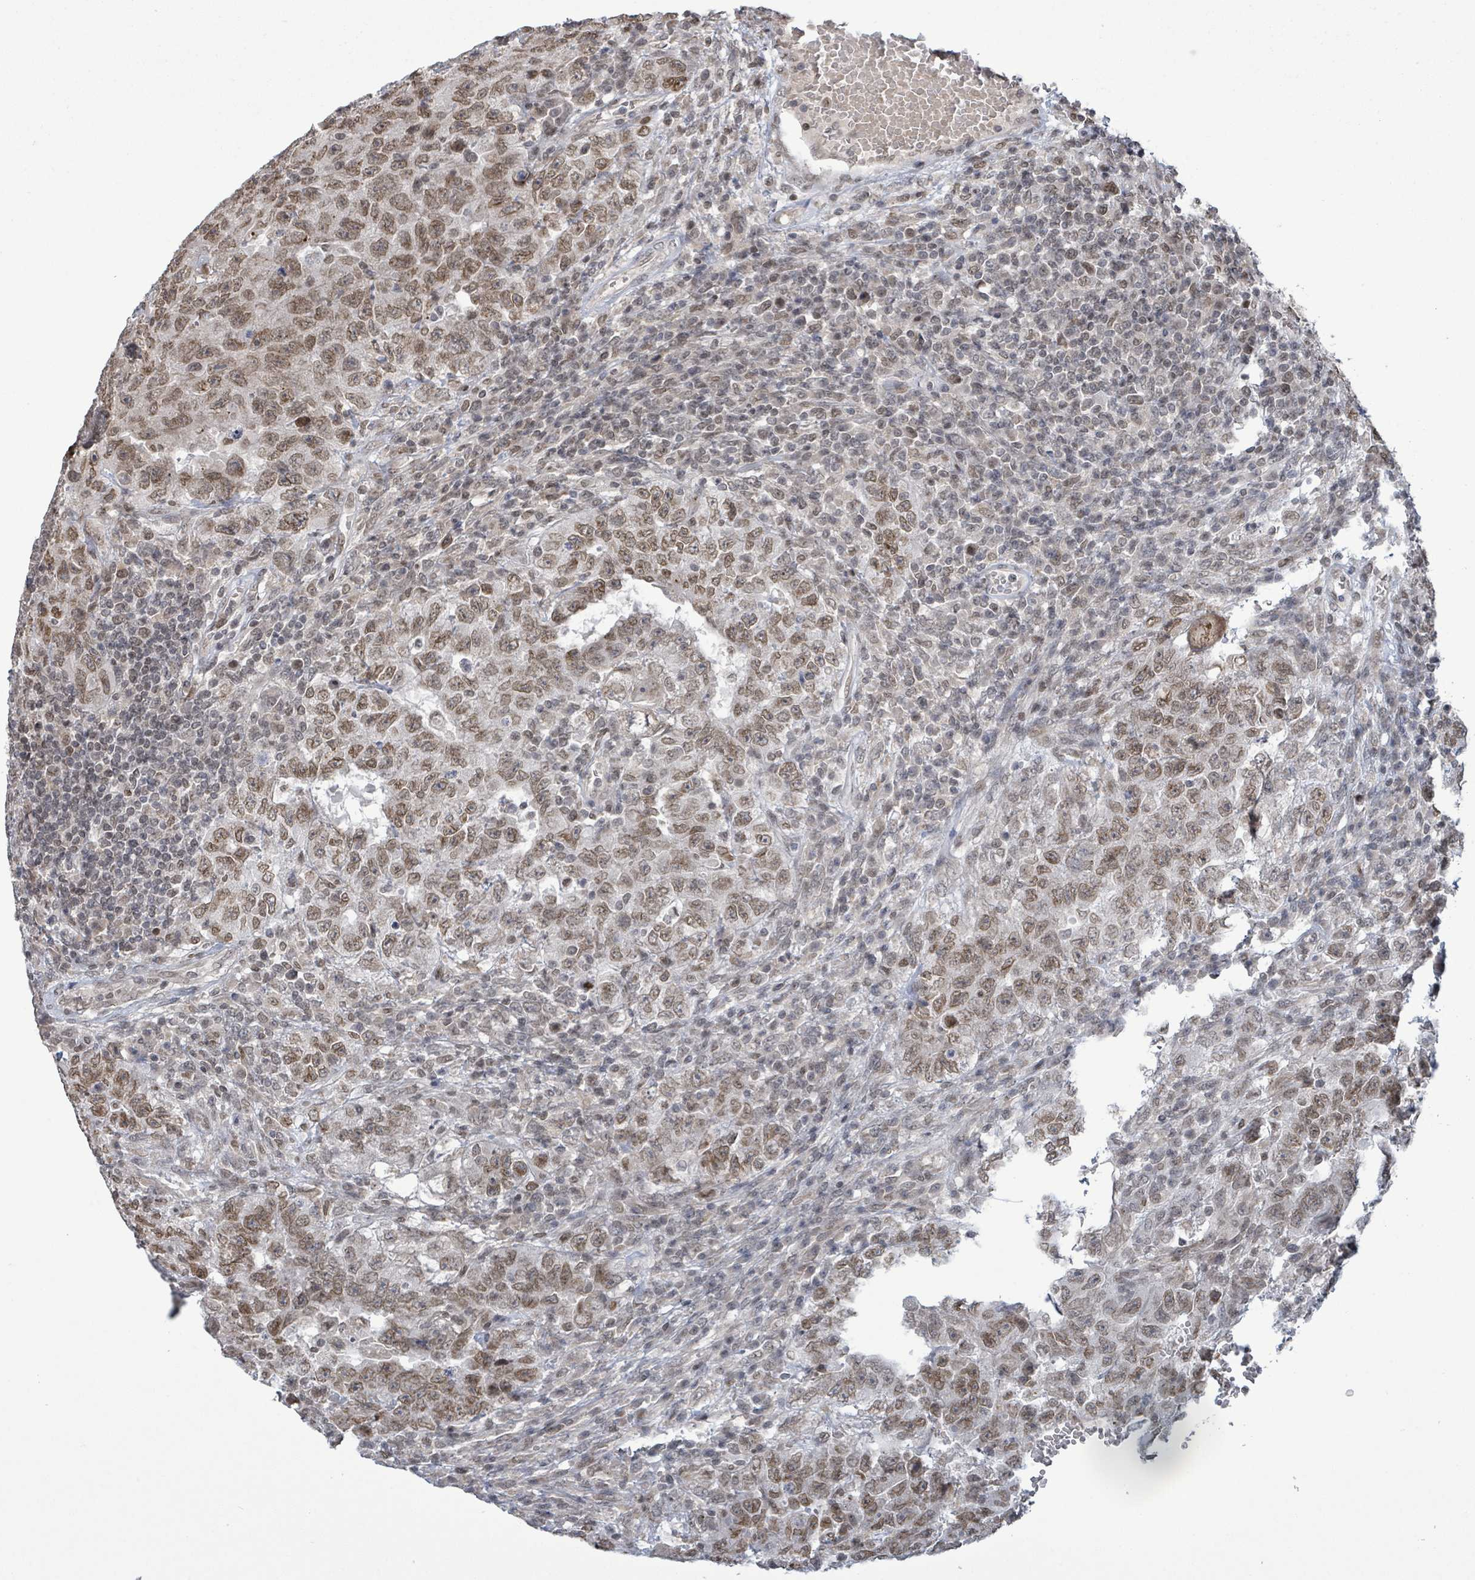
{"staining": {"intensity": "moderate", "quantity": ">75%", "location": "nuclear"}, "tissue": "testis cancer", "cell_type": "Tumor cells", "image_type": "cancer", "snomed": [{"axis": "morphology", "description": "Carcinoma, Embryonal, NOS"}, {"axis": "topography", "description": "Testis"}], "caption": "There is medium levels of moderate nuclear staining in tumor cells of embryonal carcinoma (testis), as demonstrated by immunohistochemical staining (brown color).", "gene": "SBF2", "patient": {"sex": "male", "age": 26}}